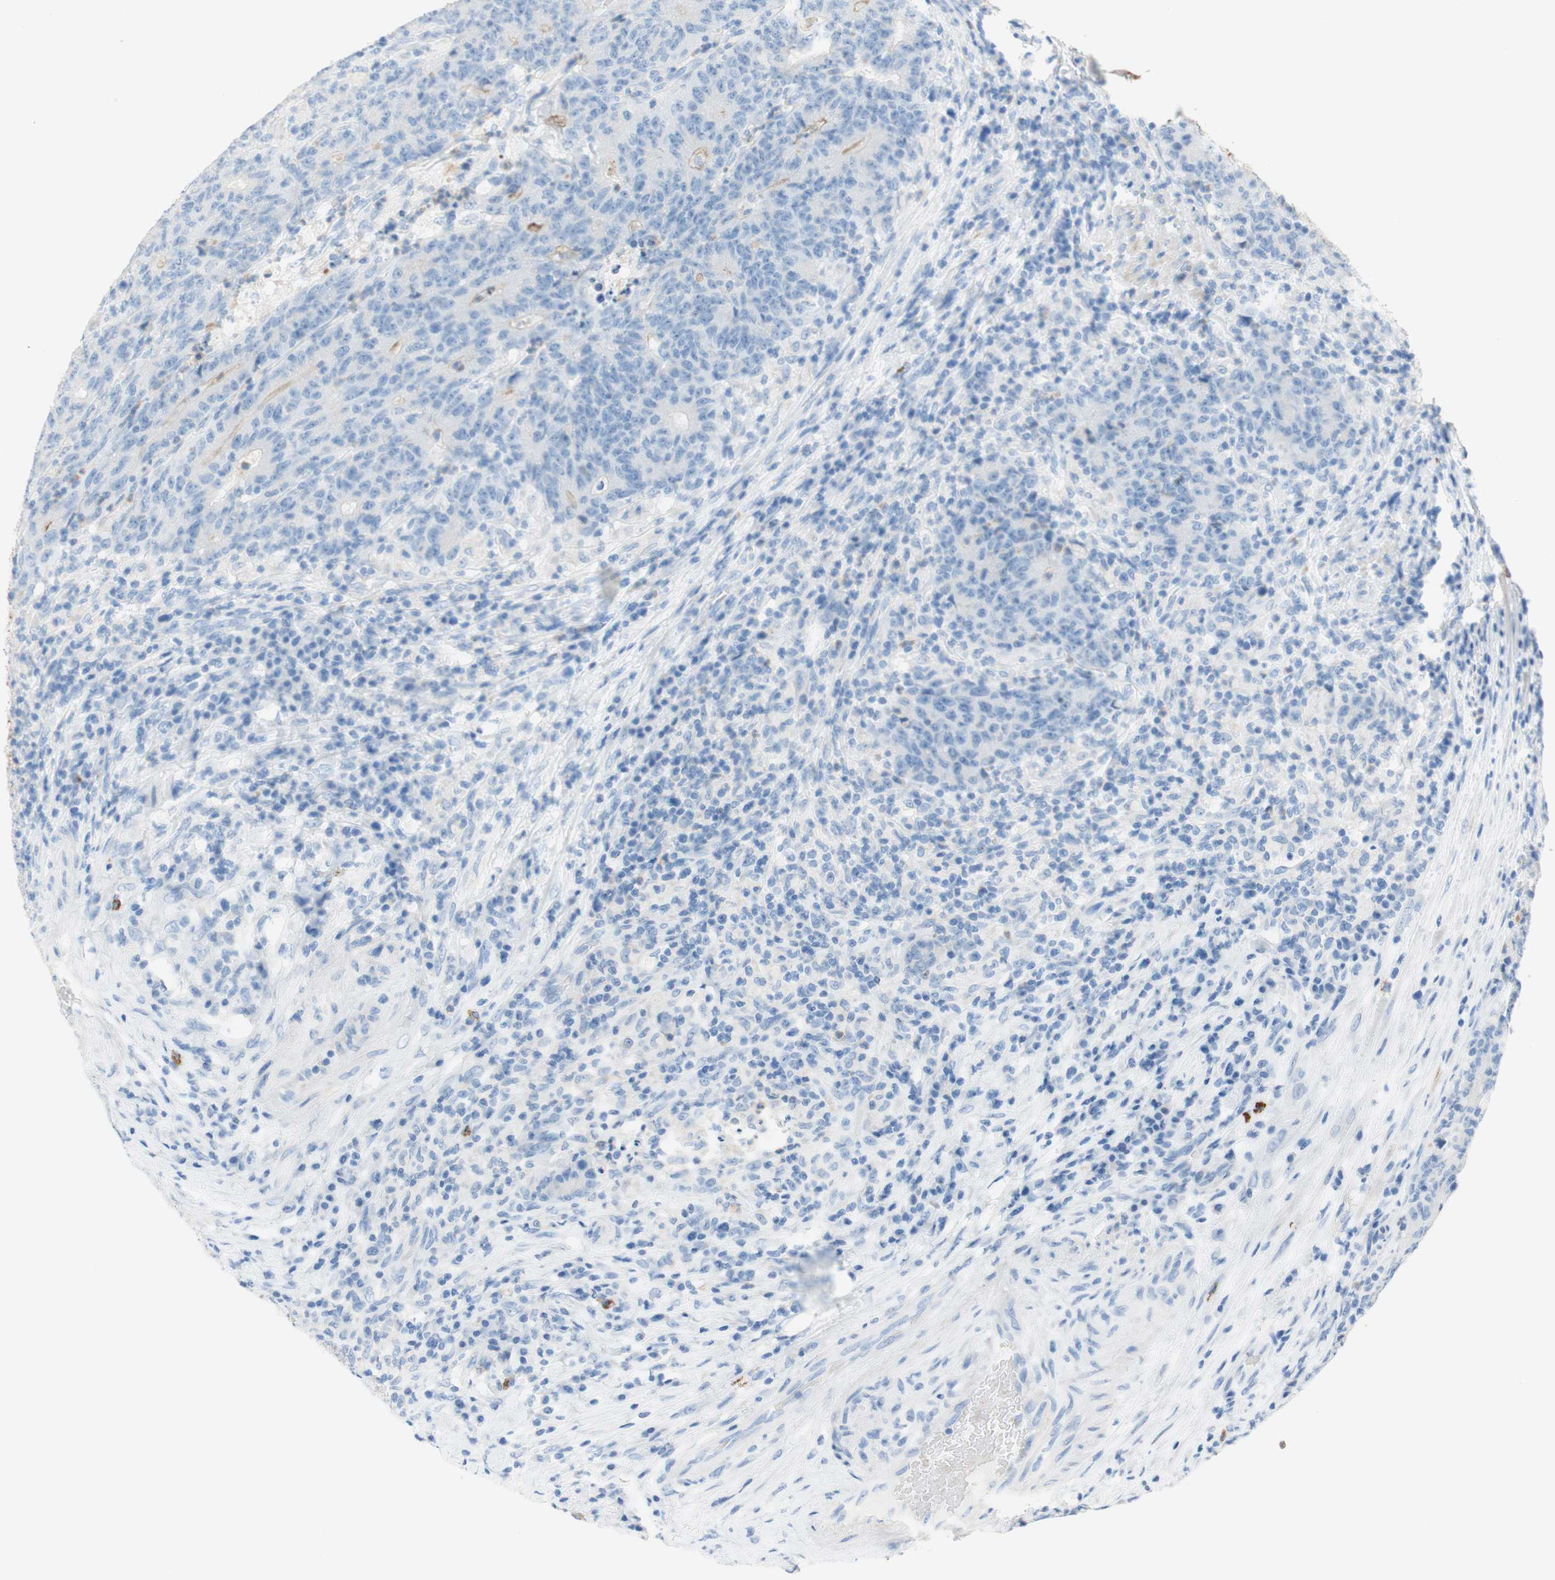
{"staining": {"intensity": "negative", "quantity": "none", "location": "none"}, "tissue": "colorectal cancer", "cell_type": "Tumor cells", "image_type": "cancer", "snomed": [{"axis": "morphology", "description": "Normal tissue, NOS"}, {"axis": "morphology", "description": "Adenocarcinoma, NOS"}, {"axis": "topography", "description": "Colon"}], "caption": "This is an IHC micrograph of human colorectal cancer. There is no staining in tumor cells.", "gene": "CEACAM1", "patient": {"sex": "female", "age": 75}}